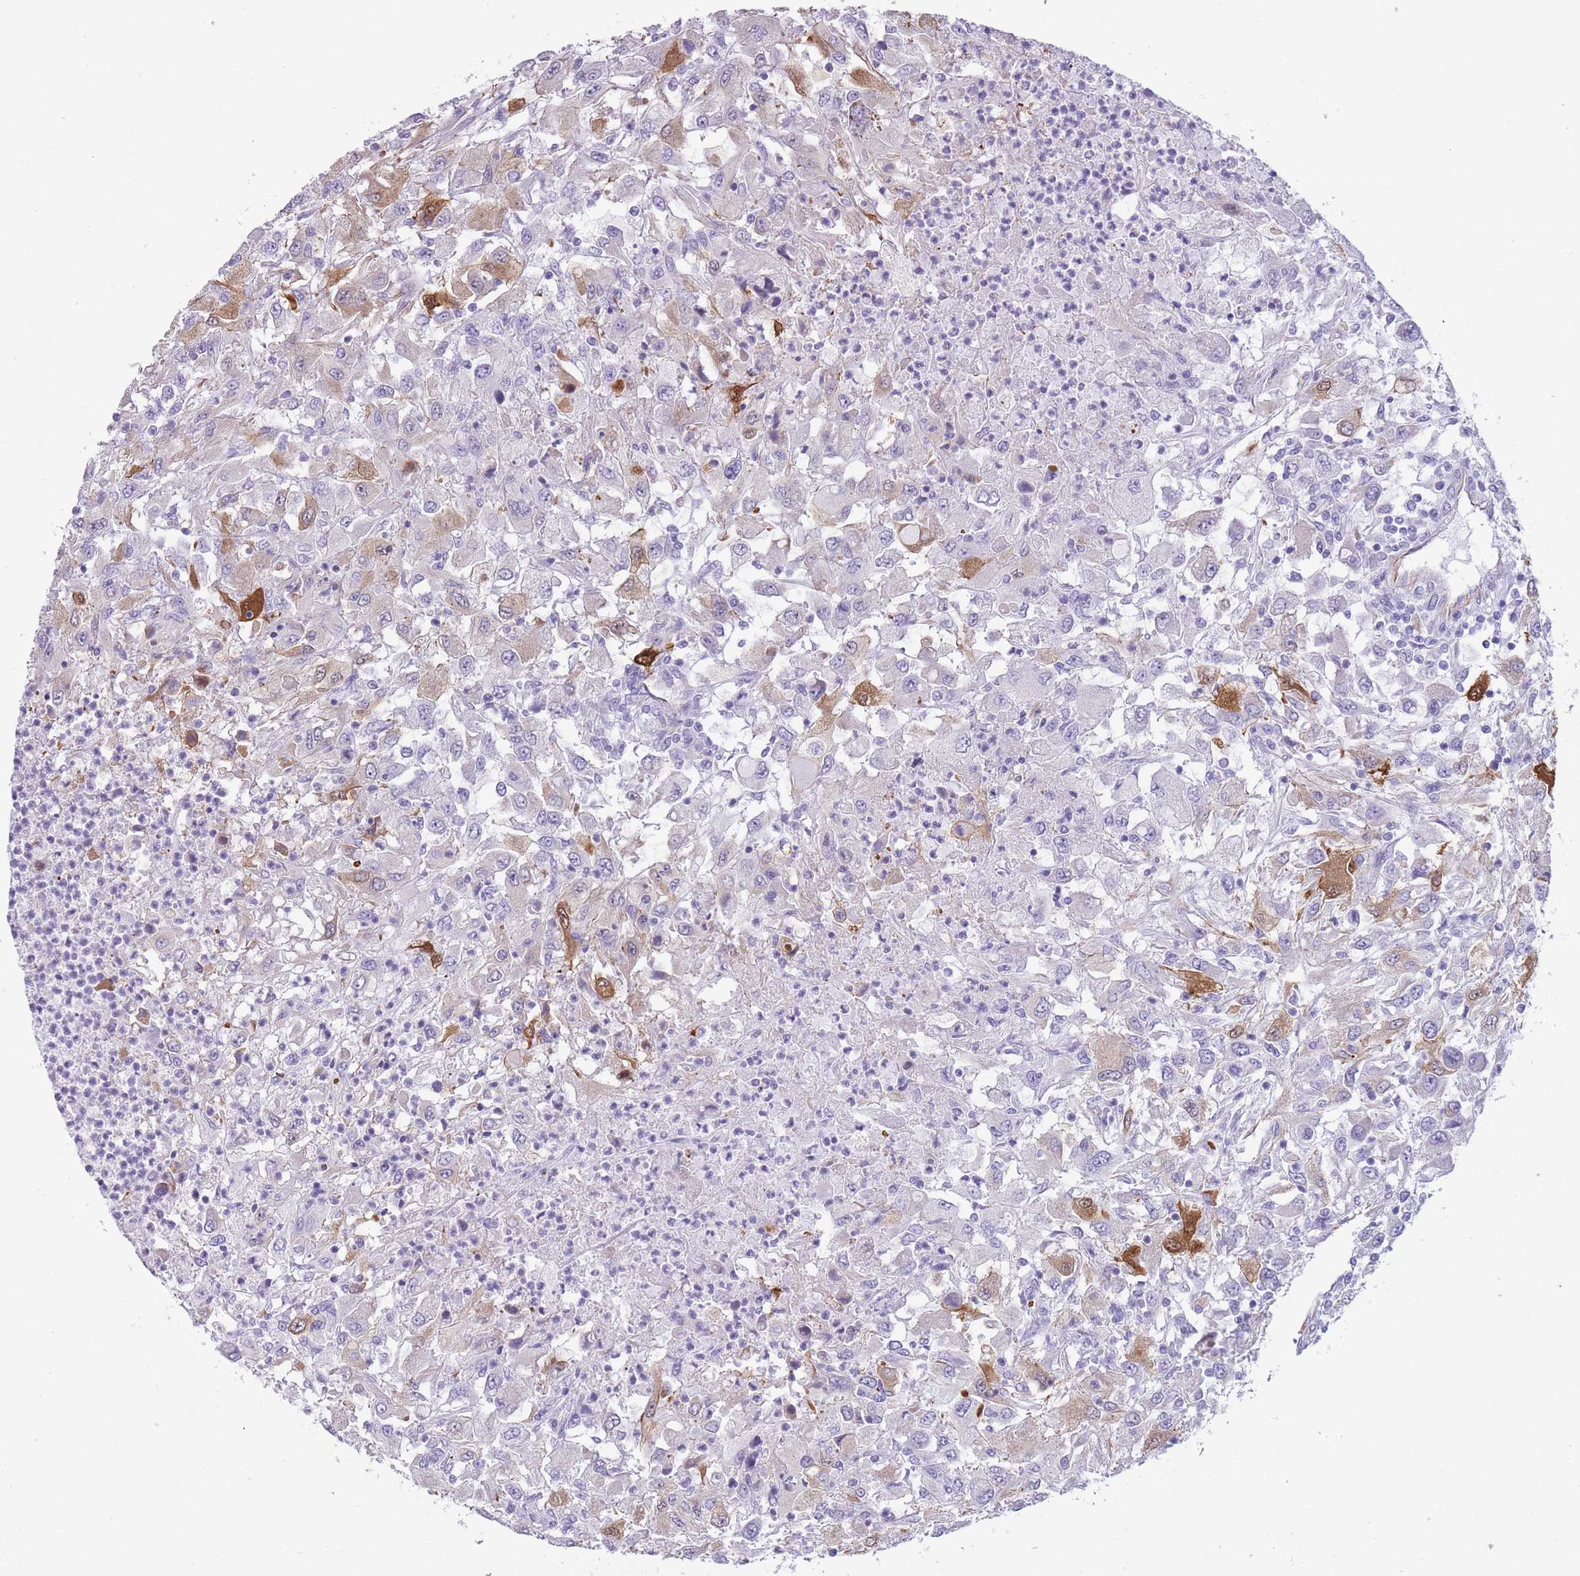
{"staining": {"intensity": "moderate", "quantity": "<25%", "location": "cytoplasmic/membranous"}, "tissue": "renal cancer", "cell_type": "Tumor cells", "image_type": "cancer", "snomed": [{"axis": "morphology", "description": "Adenocarcinoma, NOS"}, {"axis": "topography", "description": "Kidney"}], "caption": "High-magnification brightfield microscopy of adenocarcinoma (renal) stained with DAB (brown) and counterstained with hematoxylin (blue). tumor cells exhibit moderate cytoplasmic/membranous staining is identified in approximately<25% of cells.", "gene": "PTCD1", "patient": {"sex": "female", "age": 67}}